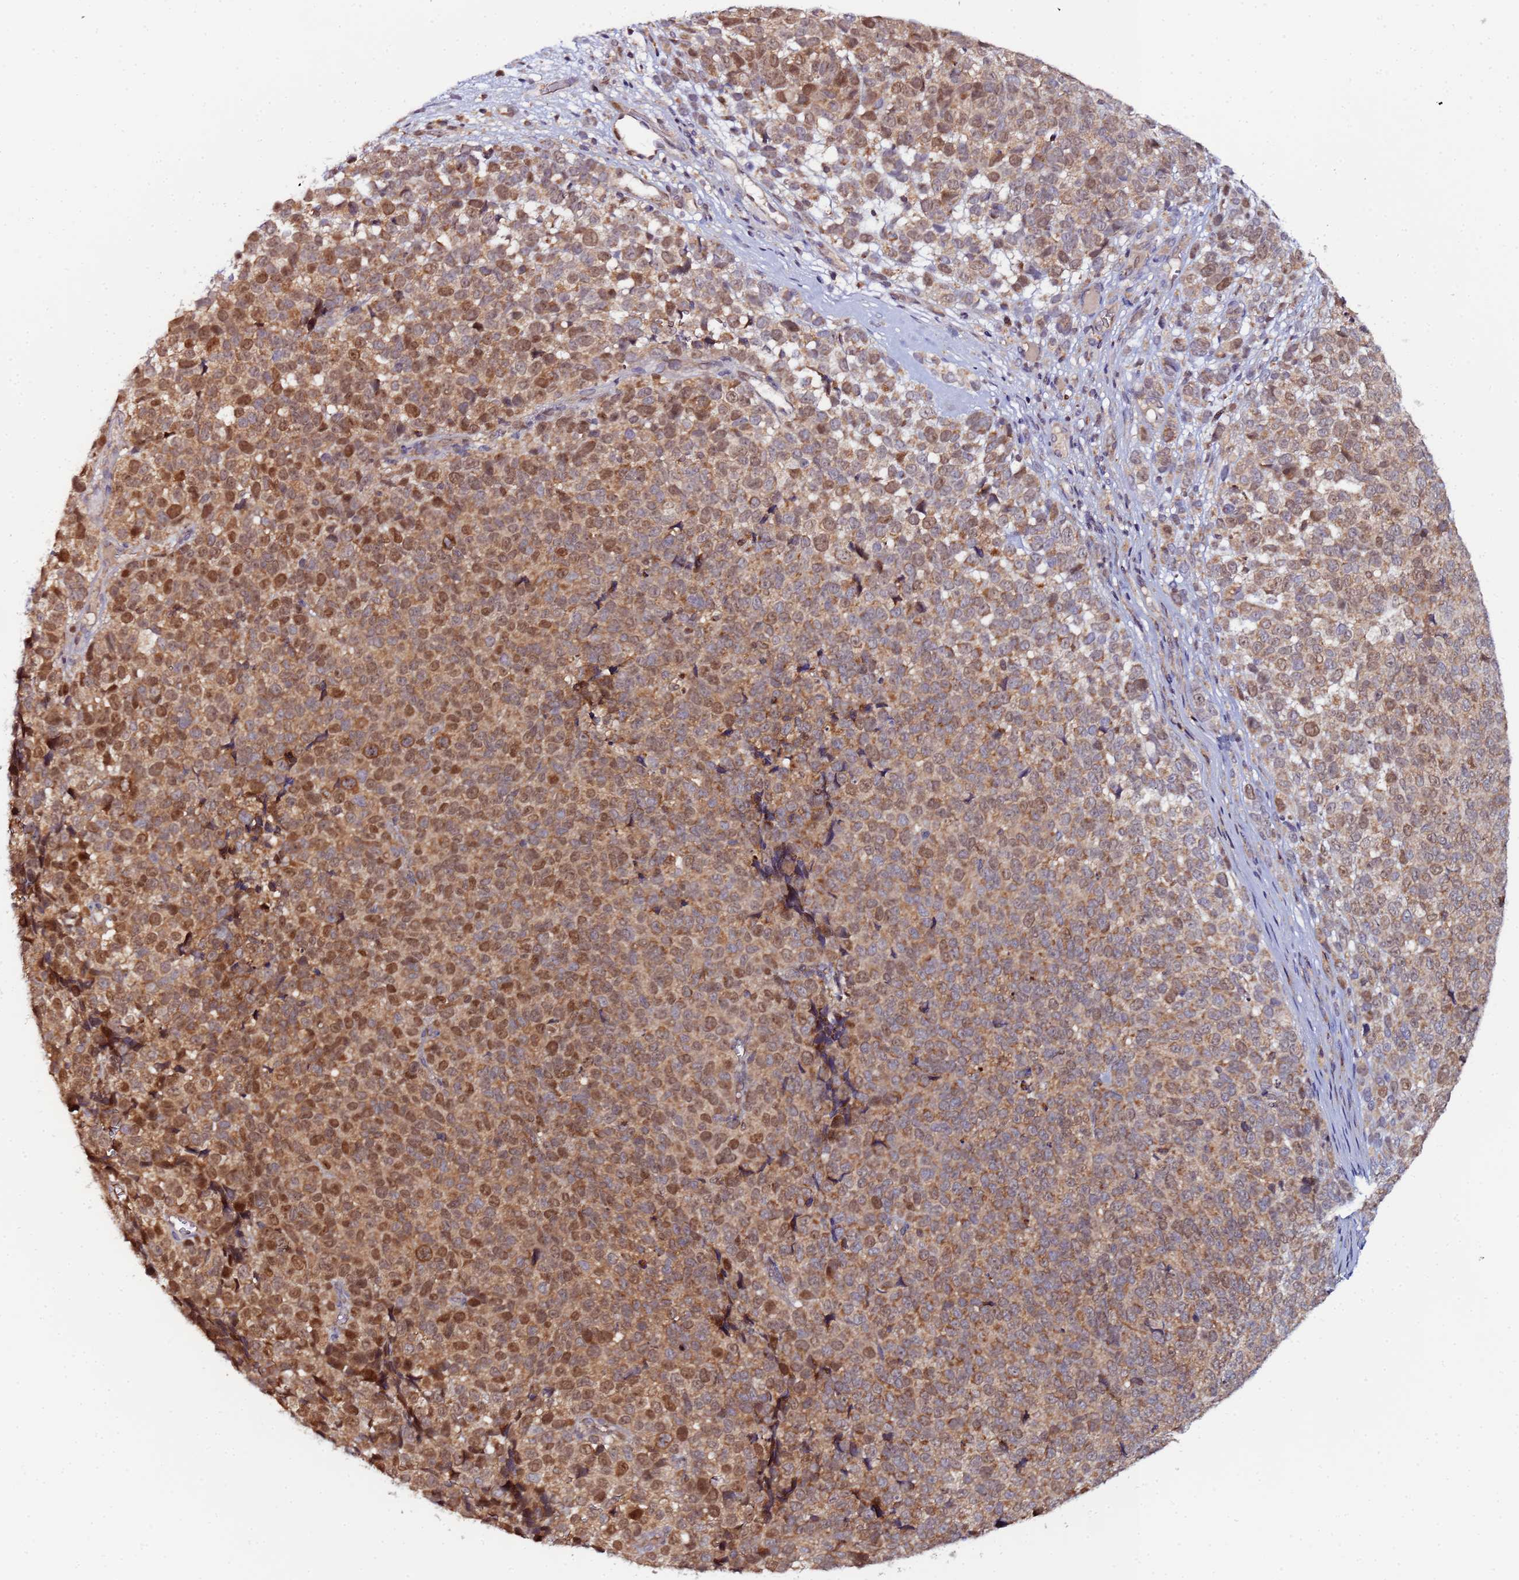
{"staining": {"intensity": "moderate", "quantity": ">75%", "location": "cytoplasmic/membranous,nuclear"}, "tissue": "melanoma", "cell_type": "Tumor cells", "image_type": "cancer", "snomed": [{"axis": "morphology", "description": "Malignant melanoma, NOS"}, {"axis": "topography", "description": "Nose, NOS"}], "caption": "A brown stain labels moderate cytoplasmic/membranous and nuclear staining of a protein in malignant melanoma tumor cells. (DAB IHC, brown staining for protein, blue staining for nuclei).", "gene": "CCDC127", "patient": {"sex": "female", "age": 48}}